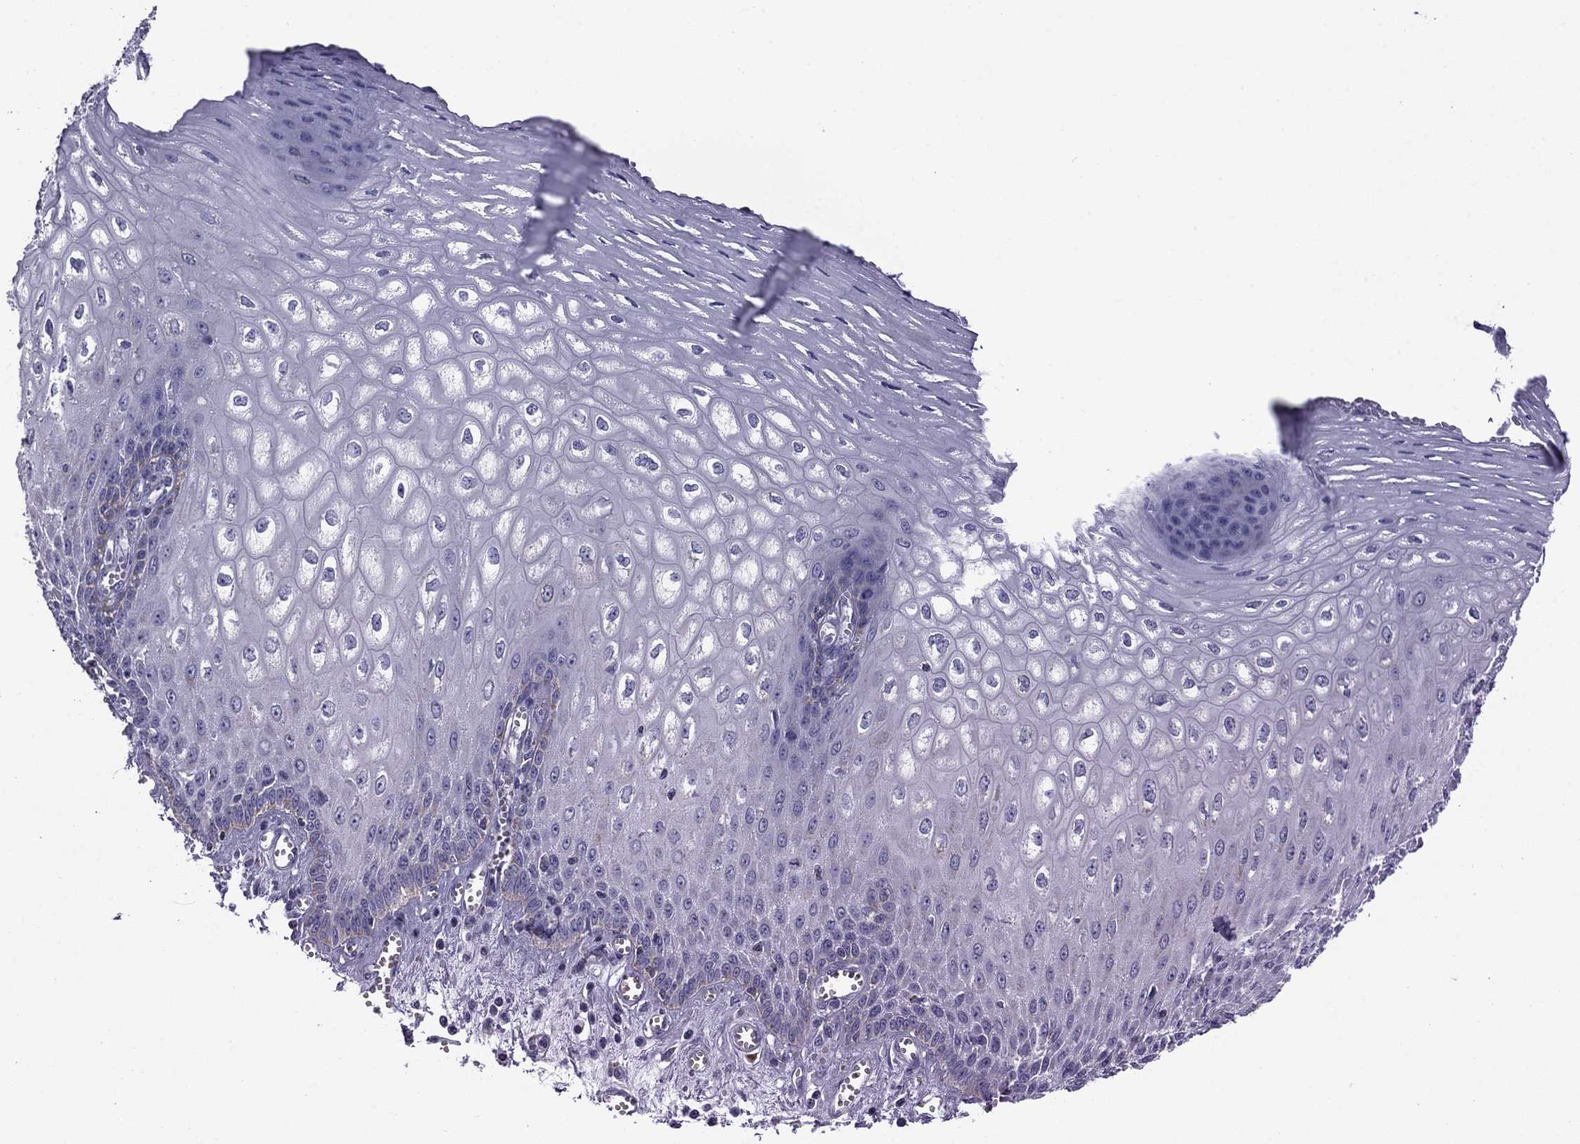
{"staining": {"intensity": "negative", "quantity": "none", "location": "none"}, "tissue": "esophagus", "cell_type": "Squamous epithelial cells", "image_type": "normal", "snomed": [{"axis": "morphology", "description": "Normal tissue, NOS"}, {"axis": "topography", "description": "Esophagus"}], "caption": "Immunohistochemistry (IHC) photomicrograph of benign esophagus: esophagus stained with DAB reveals no significant protein positivity in squamous epithelial cells. (DAB (3,3'-diaminobenzidine) immunohistochemistry (IHC), high magnification).", "gene": "ACADSB", "patient": {"sex": "male", "age": 58}}